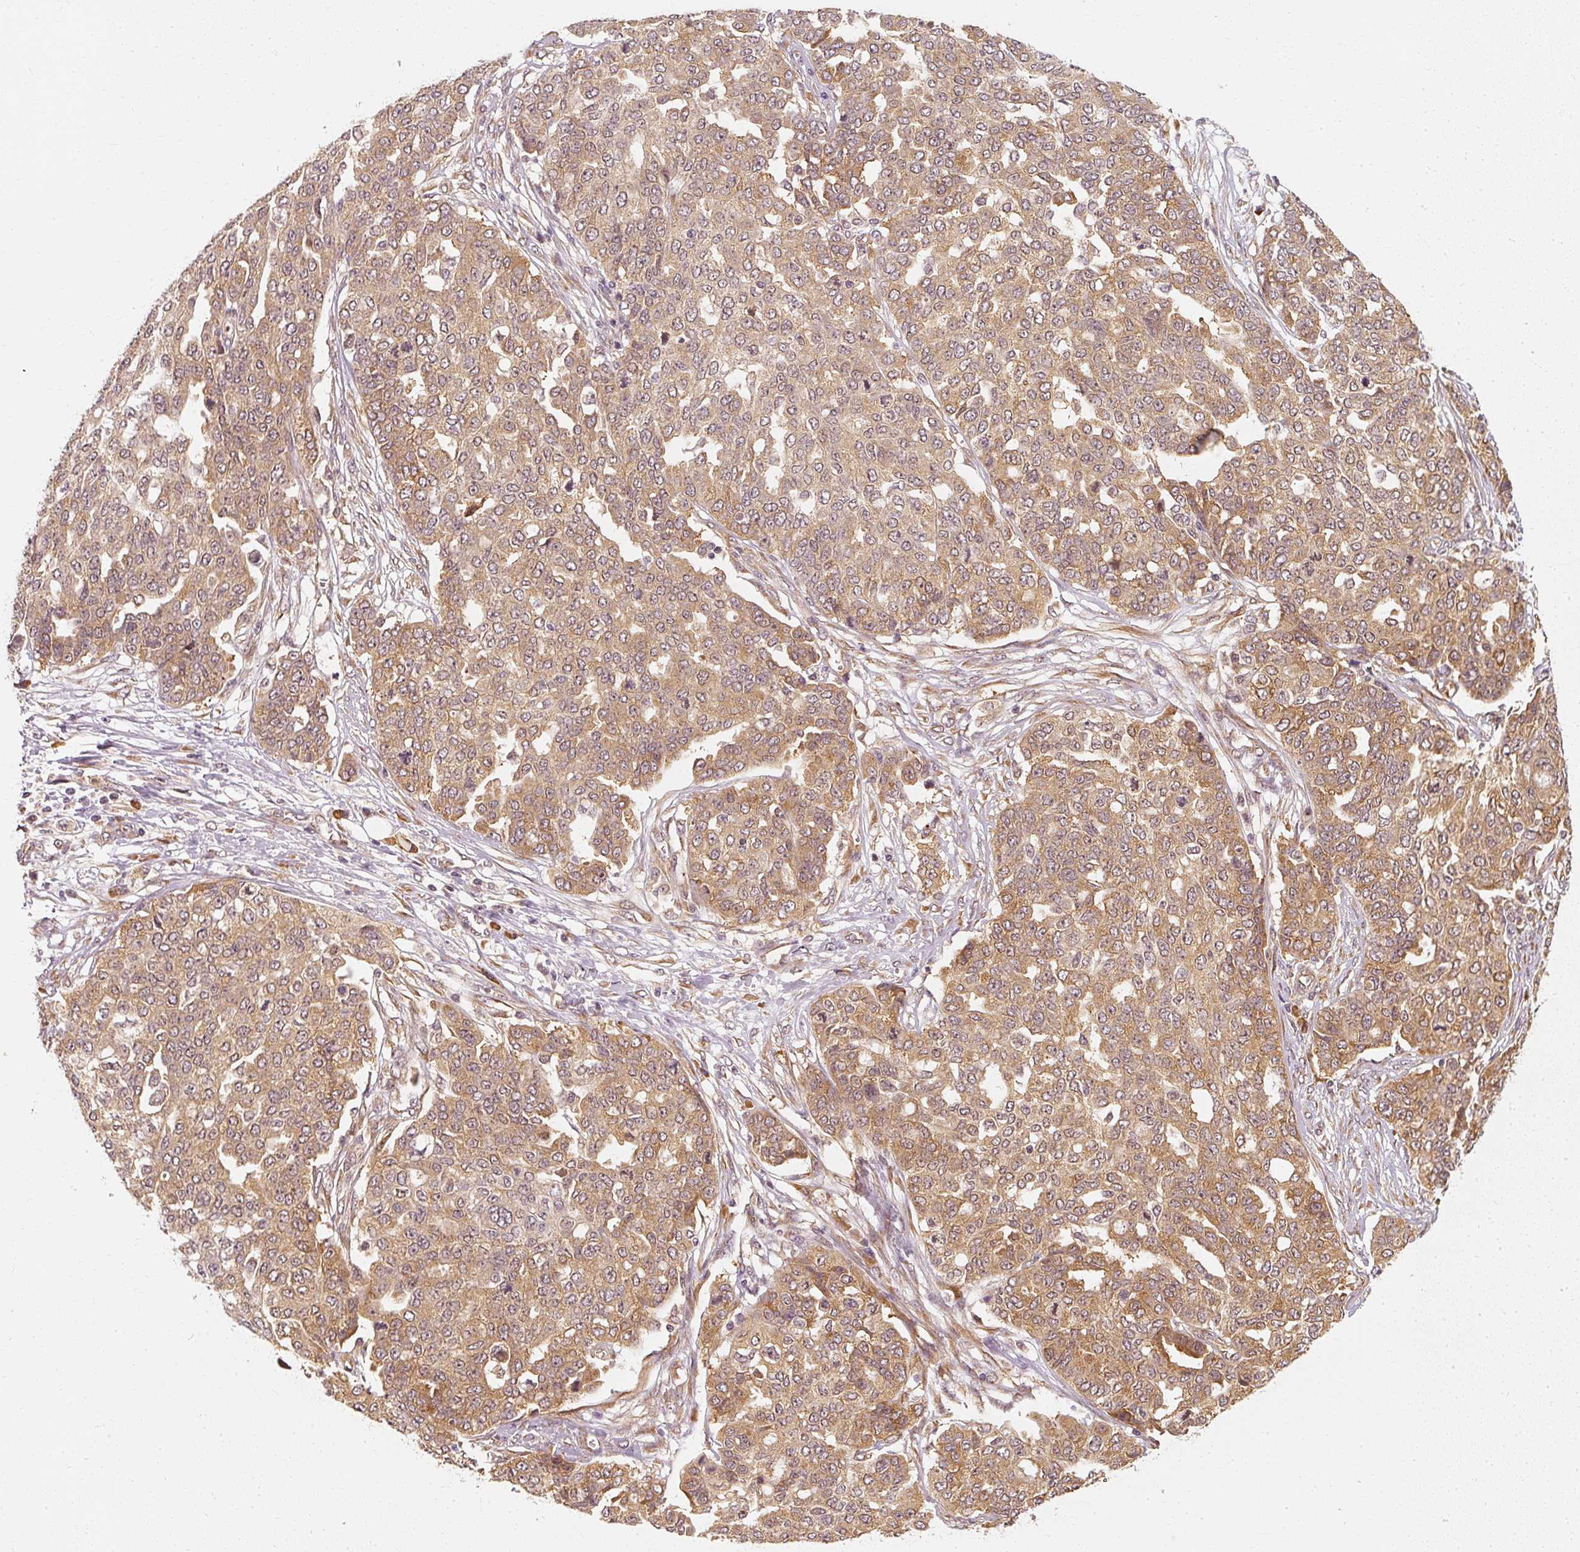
{"staining": {"intensity": "weak", "quantity": ">75%", "location": "cytoplasmic/membranous"}, "tissue": "ovarian cancer", "cell_type": "Tumor cells", "image_type": "cancer", "snomed": [{"axis": "morphology", "description": "Cystadenocarcinoma, serous, NOS"}, {"axis": "topography", "description": "Soft tissue"}, {"axis": "topography", "description": "Ovary"}], "caption": "Tumor cells exhibit weak cytoplasmic/membranous positivity in about >75% of cells in ovarian cancer.", "gene": "EEF1A2", "patient": {"sex": "female", "age": 57}}